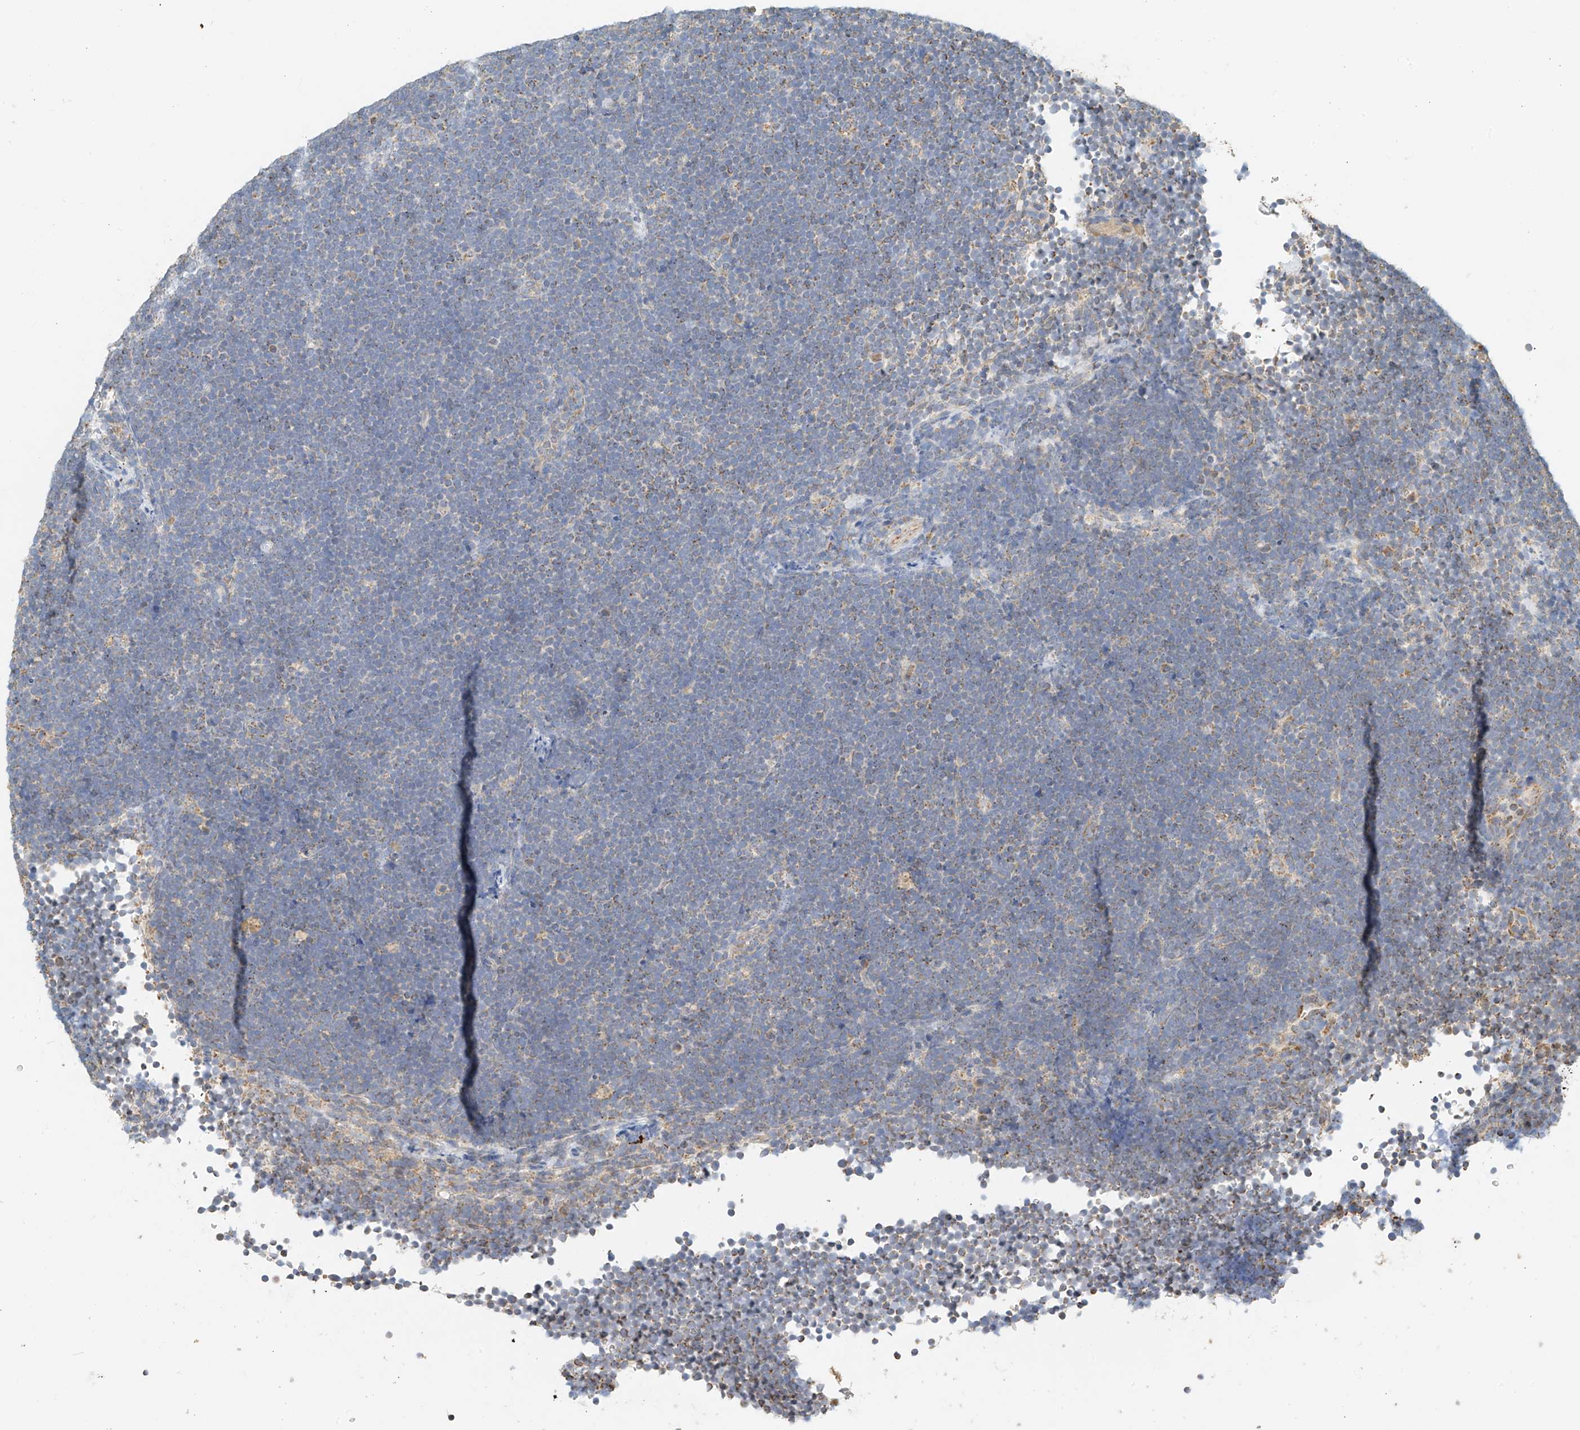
{"staining": {"intensity": "negative", "quantity": "none", "location": "none"}, "tissue": "lymphoma", "cell_type": "Tumor cells", "image_type": "cancer", "snomed": [{"axis": "morphology", "description": "Malignant lymphoma, non-Hodgkin's type, High grade"}, {"axis": "topography", "description": "Lymph node"}], "caption": "An image of human lymphoma is negative for staining in tumor cells. Nuclei are stained in blue.", "gene": "YIPF7", "patient": {"sex": "male", "age": 13}}